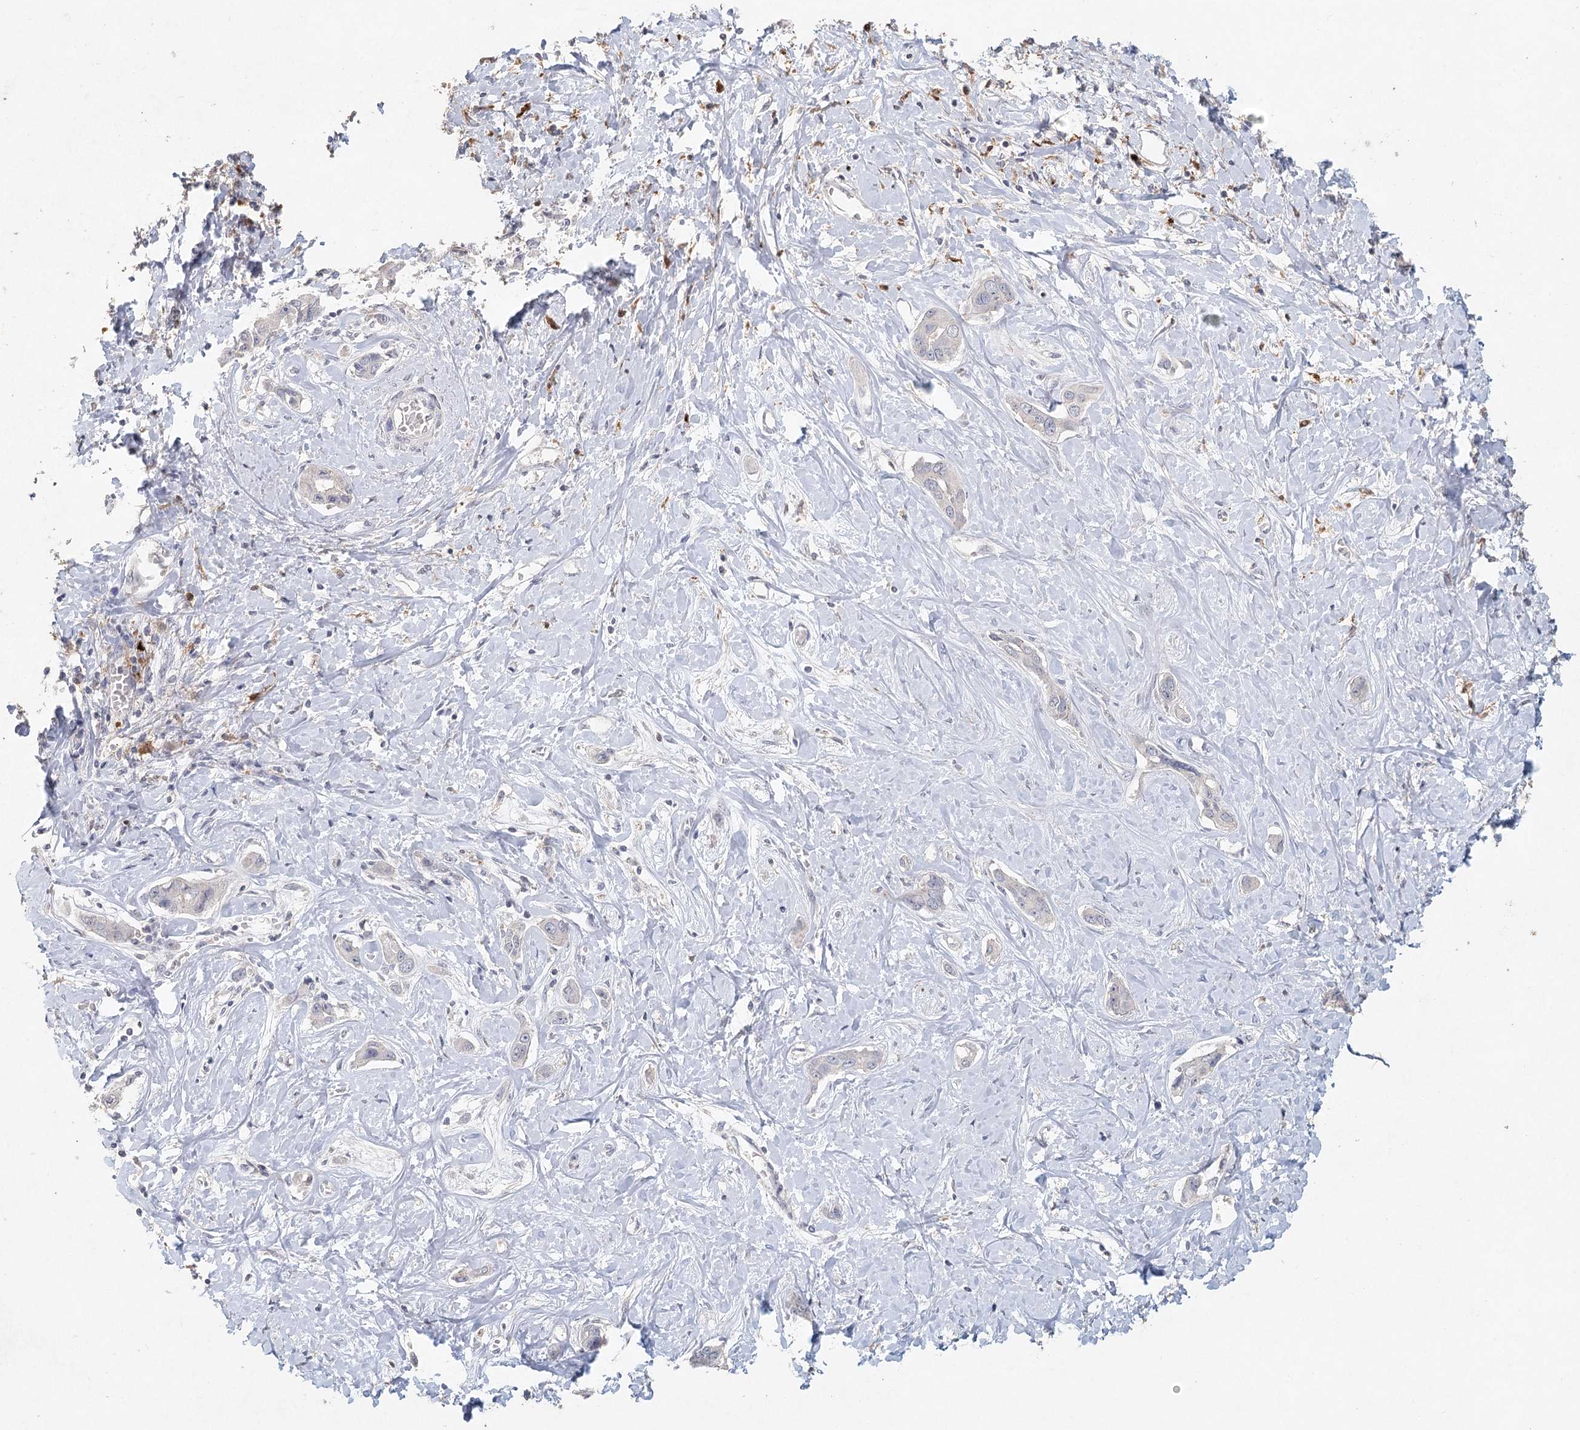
{"staining": {"intensity": "negative", "quantity": "none", "location": "none"}, "tissue": "liver cancer", "cell_type": "Tumor cells", "image_type": "cancer", "snomed": [{"axis": "morphology", "description": "Cholangiocarcinoma"}, {"axis": "topography", "description": "Liver"}], "caption": "An immunohistochemistry (IHC) micrograph of liver cancer (cholangiocarcinoma) is shown. There is no staining in tumor cells of liver cancer (cholangiocarcinoma).", "gene": "ARSI", "patient": {"sex": "male", "age": 59}}